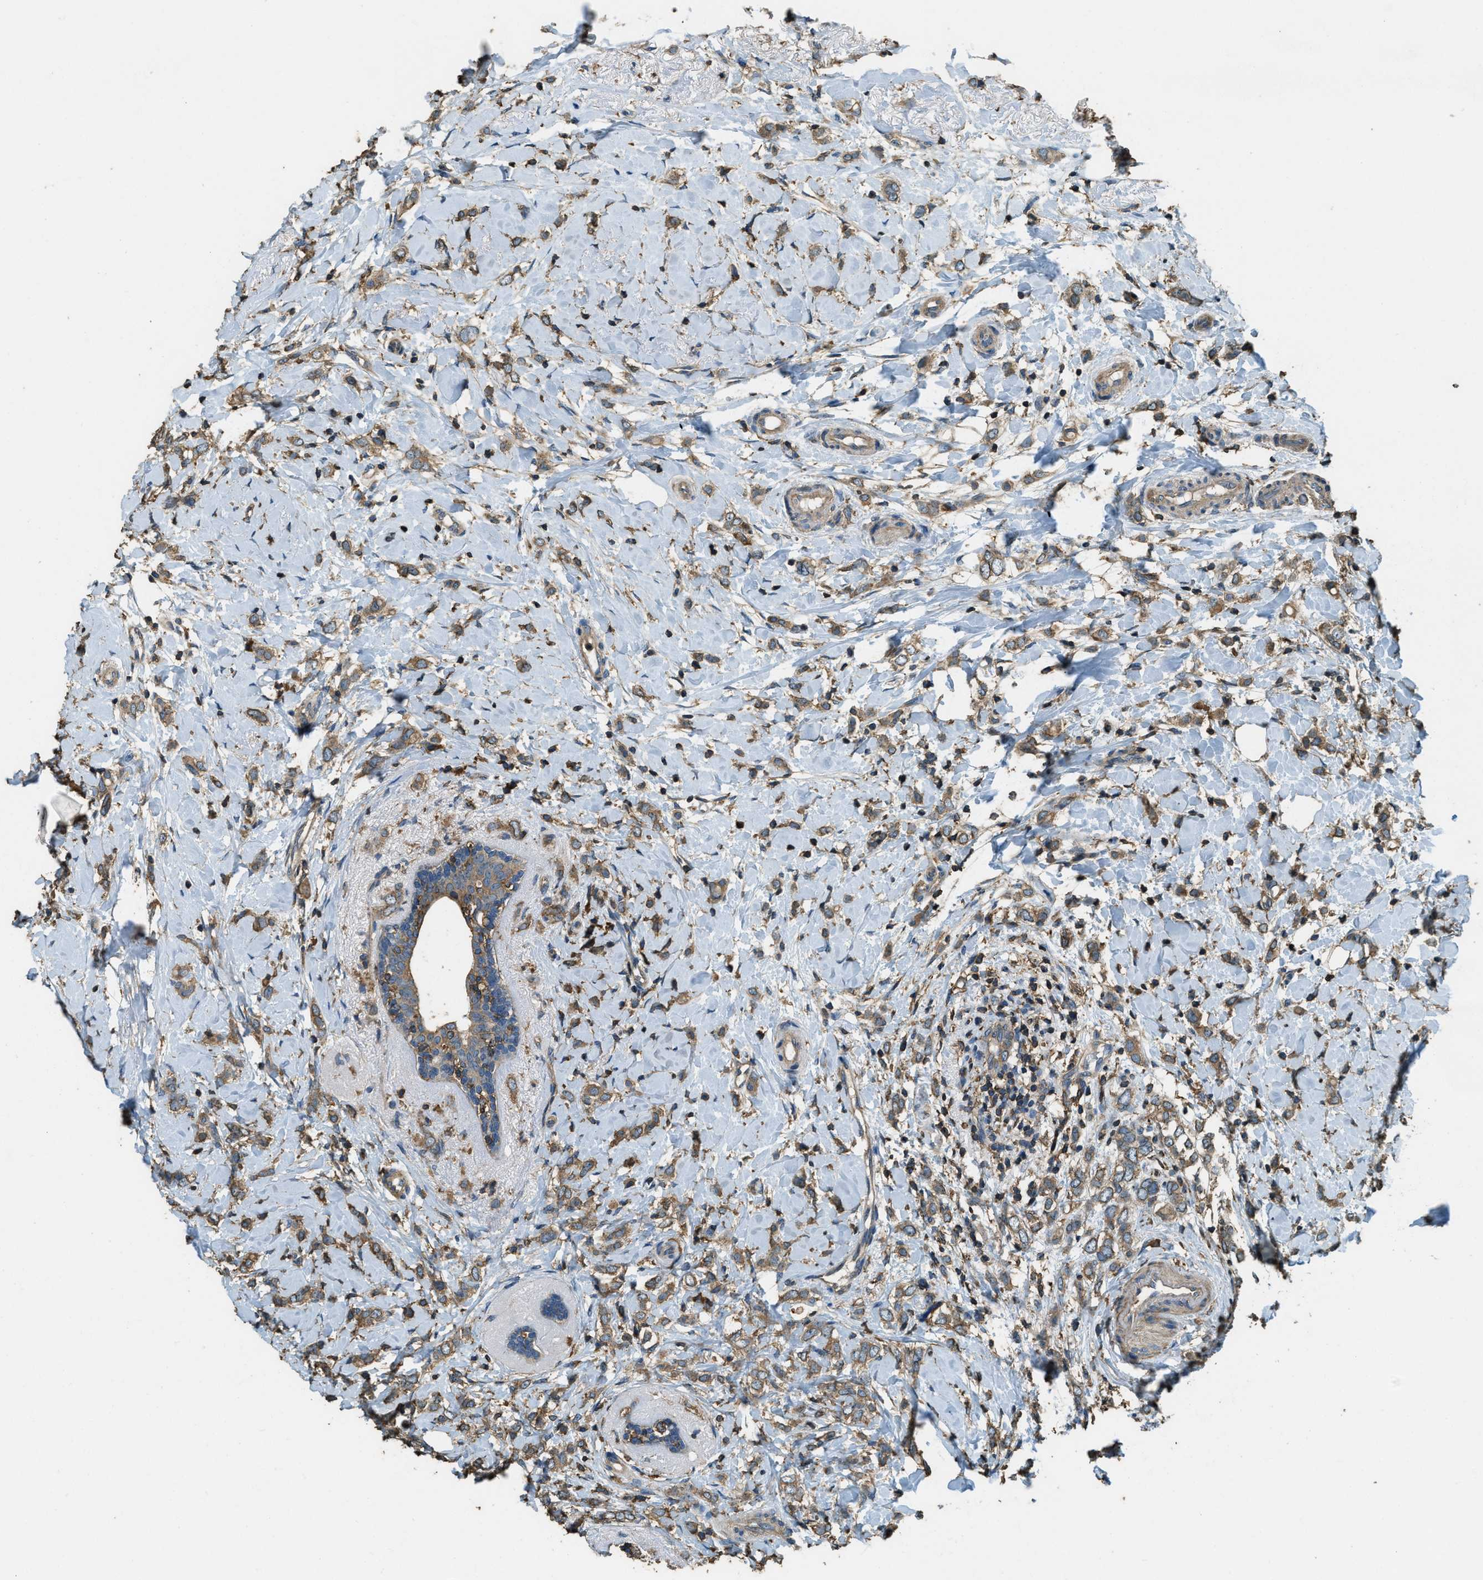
{"staining": {"intensity": "moderate", "quantity": ">75%", "location": "cytoplasmic/membranous"}, "tissue": "breast cancer", "cell_type": "Tumor cells", "image_type": "cancer", "snomed": [{"axis": "morphology", "description": "Normal tissue, NOS"}, {"axis": "morphology", "description": "Lobular carcinoma"}, {"axis": "topography", "description": "Breast"}], "caption": "The image displays a brown stain indicating the presence of a protein in the cytoplasmic/membranous of tumor cells in lobular carcinoma (breast). The protein of interest is stained brown, and the nuclei are stained in blue (DAB IHC with brightfield microscopy, high magnification).", "gene": "ERGIC1", "patient": {"sex": "female", "age": 47}}